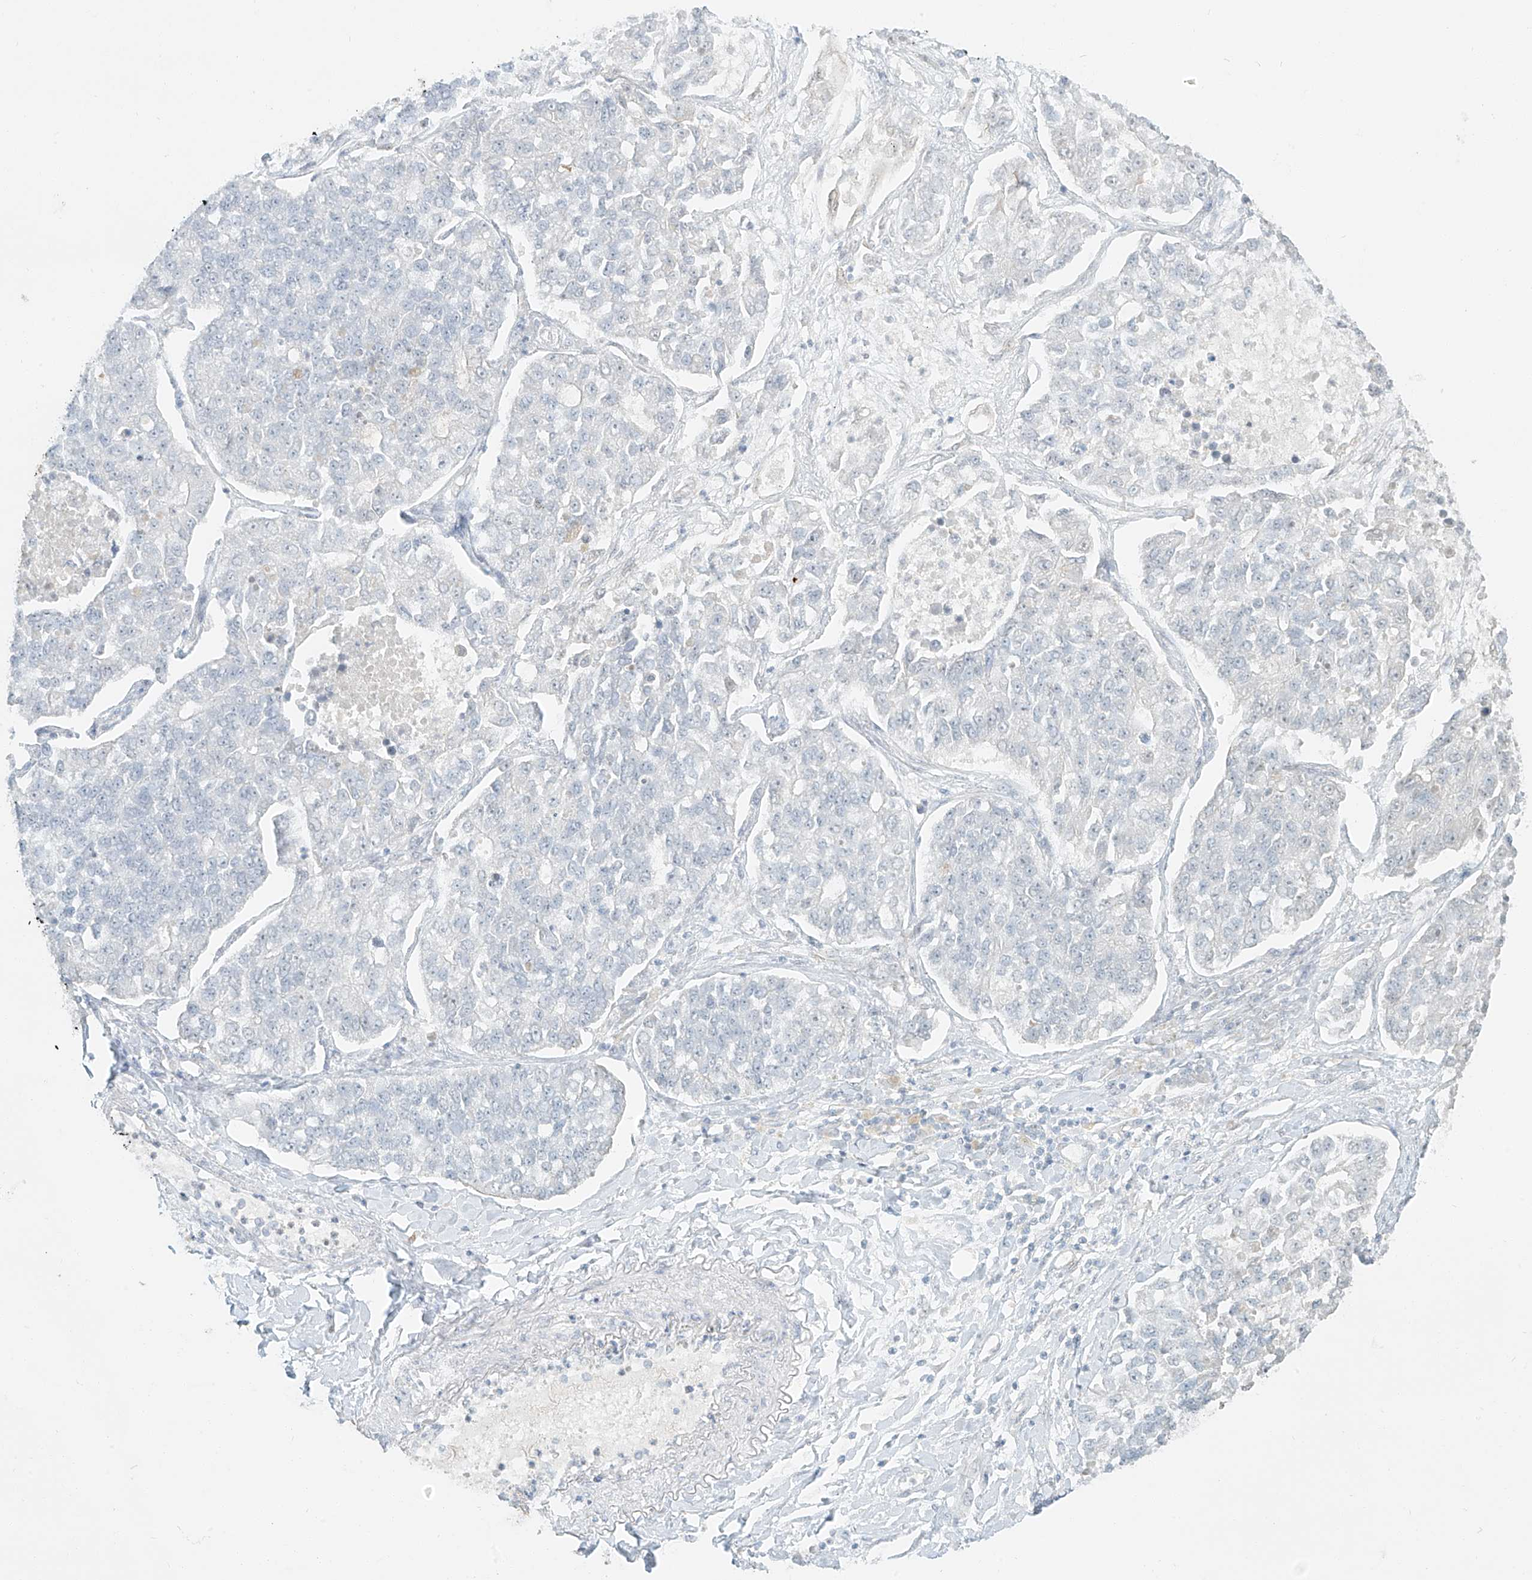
{"staining": {"intensity": "negative", "quantity": "none", "location": "none"}, "tissue": "lung cancer", "cell_type": "Tumor cells", "image_type": "cancer", "snomed": [{"axis": "morphology", "description": "Adenocarcinoma, NOS"}, {"axis": "topography", "description": "Lung"}], "caption": "Immunohistochemical staining of lung cancer (adenocarcinoma) shows no significant expression in tumor cells. (DAB immunohistochemistry, high magnification).", "gene": "ZNF774", "patient": {"sex": "male", "age": 49}}